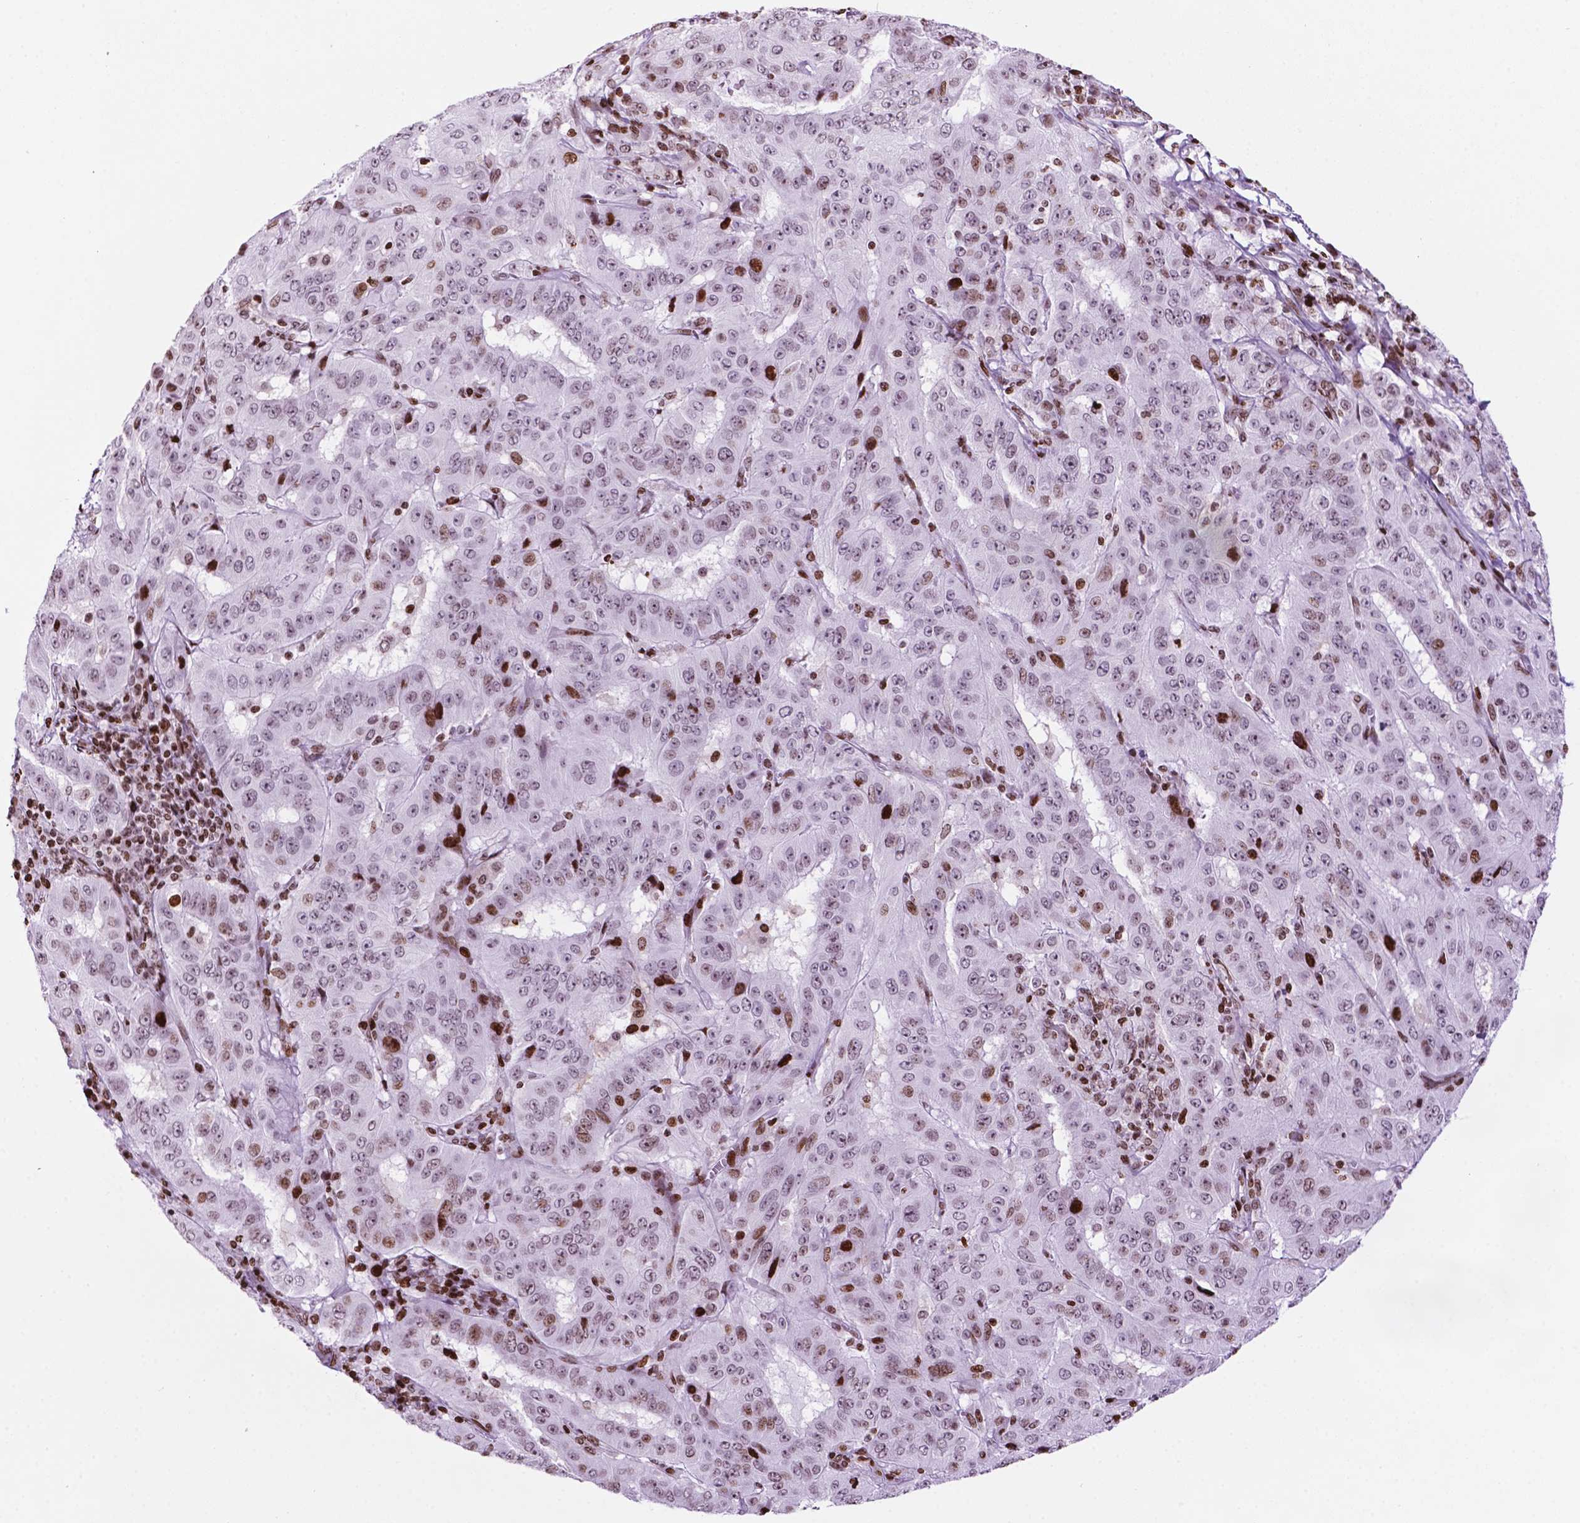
{"staining": {"intensity": "moderate", "quantity": "<25%", "location": "nuclear"}, "tissue": "pancreatic cancer", "cell_type": "Tumor cells", "image_type": "cancer", "snomed": [{"axis": "morphology", "description": "Adenocarcinoma, NOS"}, {"axis": "topography", "description": "Pancreas"}], "caption": "The immunohistochemical stain labels moderate nuclear positivity in tumor cells of adenocarcinoma (pancreatic) tissue.", "gene": "TMEM250", "patient": {"sex": "male", "age": 63}}